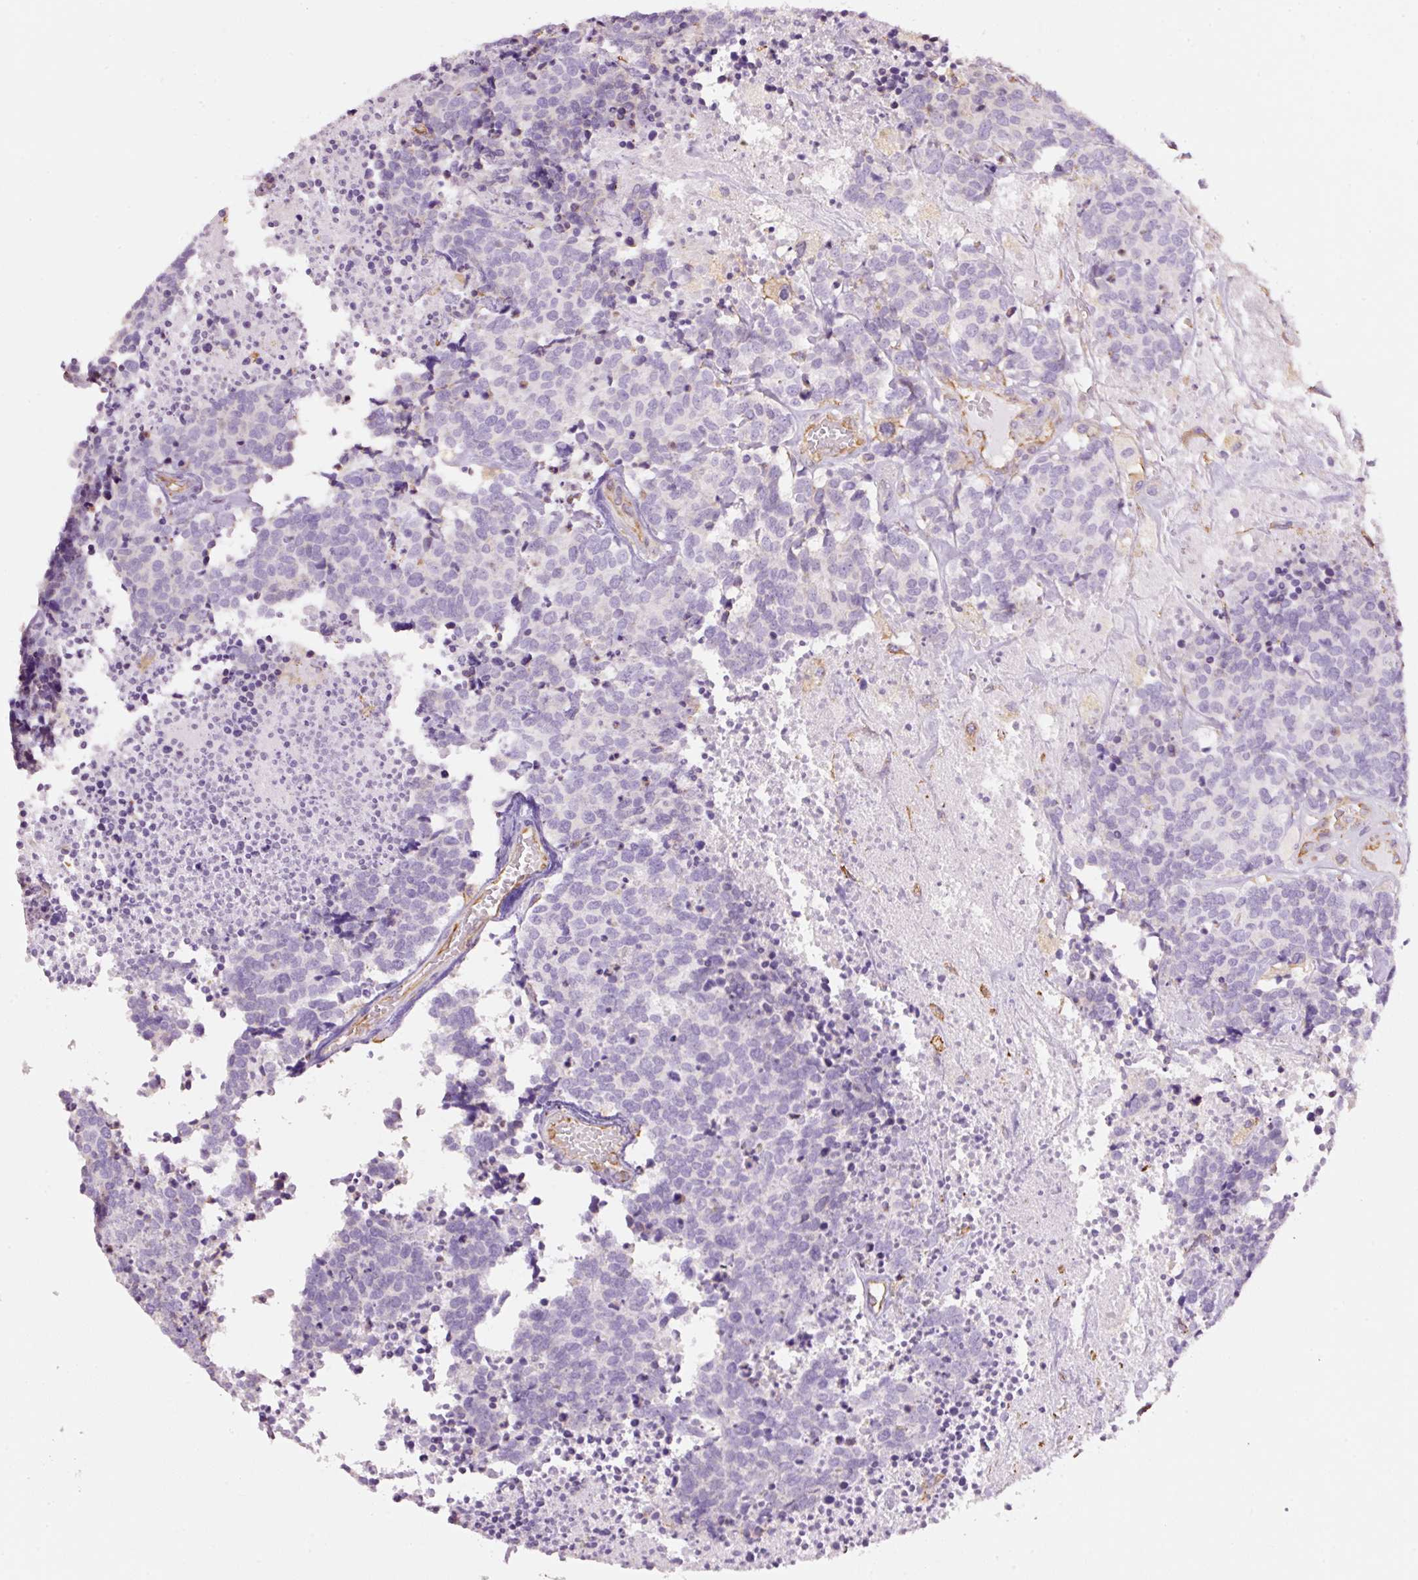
{"staining": {"intensity": "negative", "quantity": "none", "location": "none"}, "tissue": "carcinoid", "cell_type": "Tumor cells", "image_type": "cancer", "snomed": [{"axis": "morphology", "description": "Carcinoid, malignant, NOS"}, {"axis": "topography", "description": "Skin"}], "caption": "Tumor cells show no significant protein positivity in carcinoid (malignant). (DAB (3,3'-diaminobenzidine) immunohistochemistry, high magnification).", "gene": "GCG", "patient": {"sex": "female", "age": 79}}